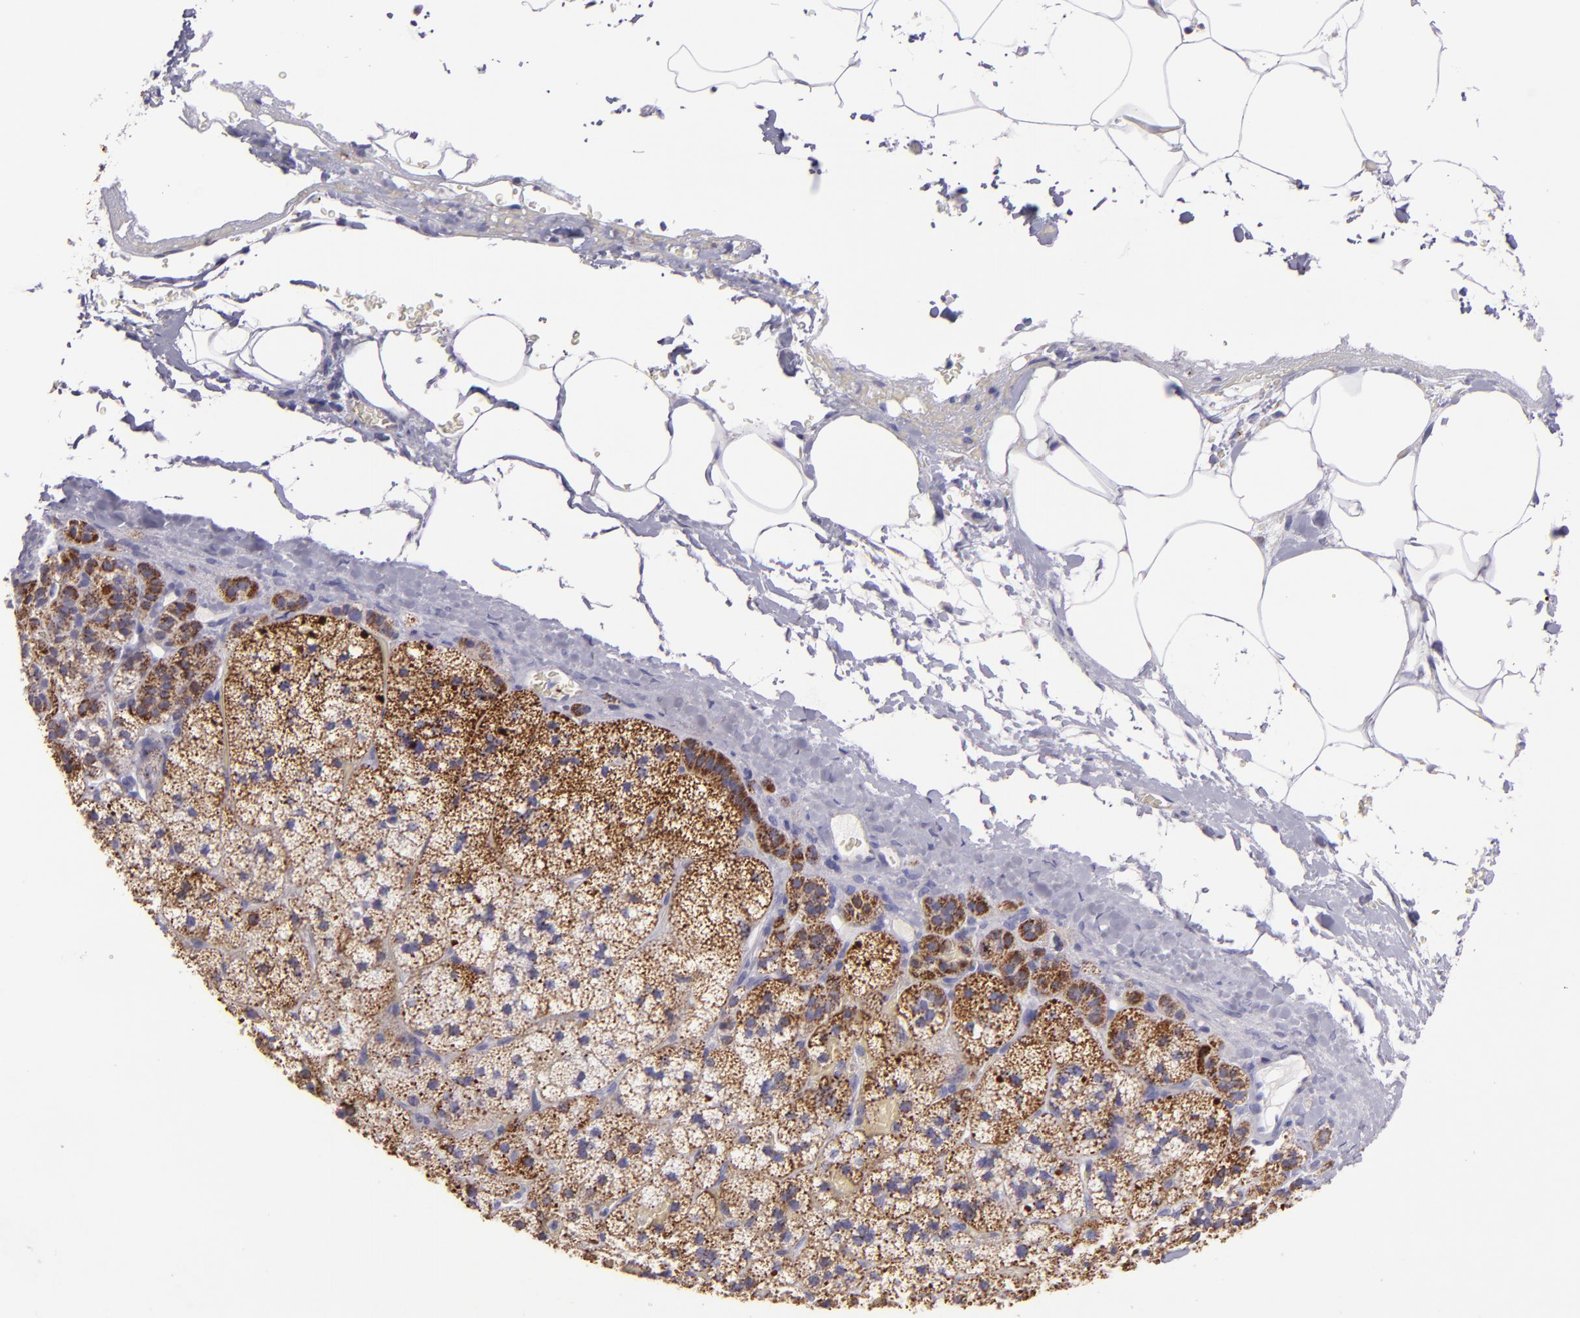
{"staining": {"intensity": "strong", "quantity": ">75%", "location": "cytoplasmic/membranous"}, "tissue": "adrenal gland", "cell_type": "Glandular cells", "image_type": "normal", "snomed": [{"axis": "morphology", "description": "Normal tissue, NOS"}, {"axis": "topography", "description": "Adrenal gland"}], "caption": "Brown immunohistochemical staining in benign adrenal gland reveals strong cytoplasmic/membranous staining in approximately >75% of glandular cells.", "gene": "HSPD1", "patient": {"sex": "male", "age": 35}}